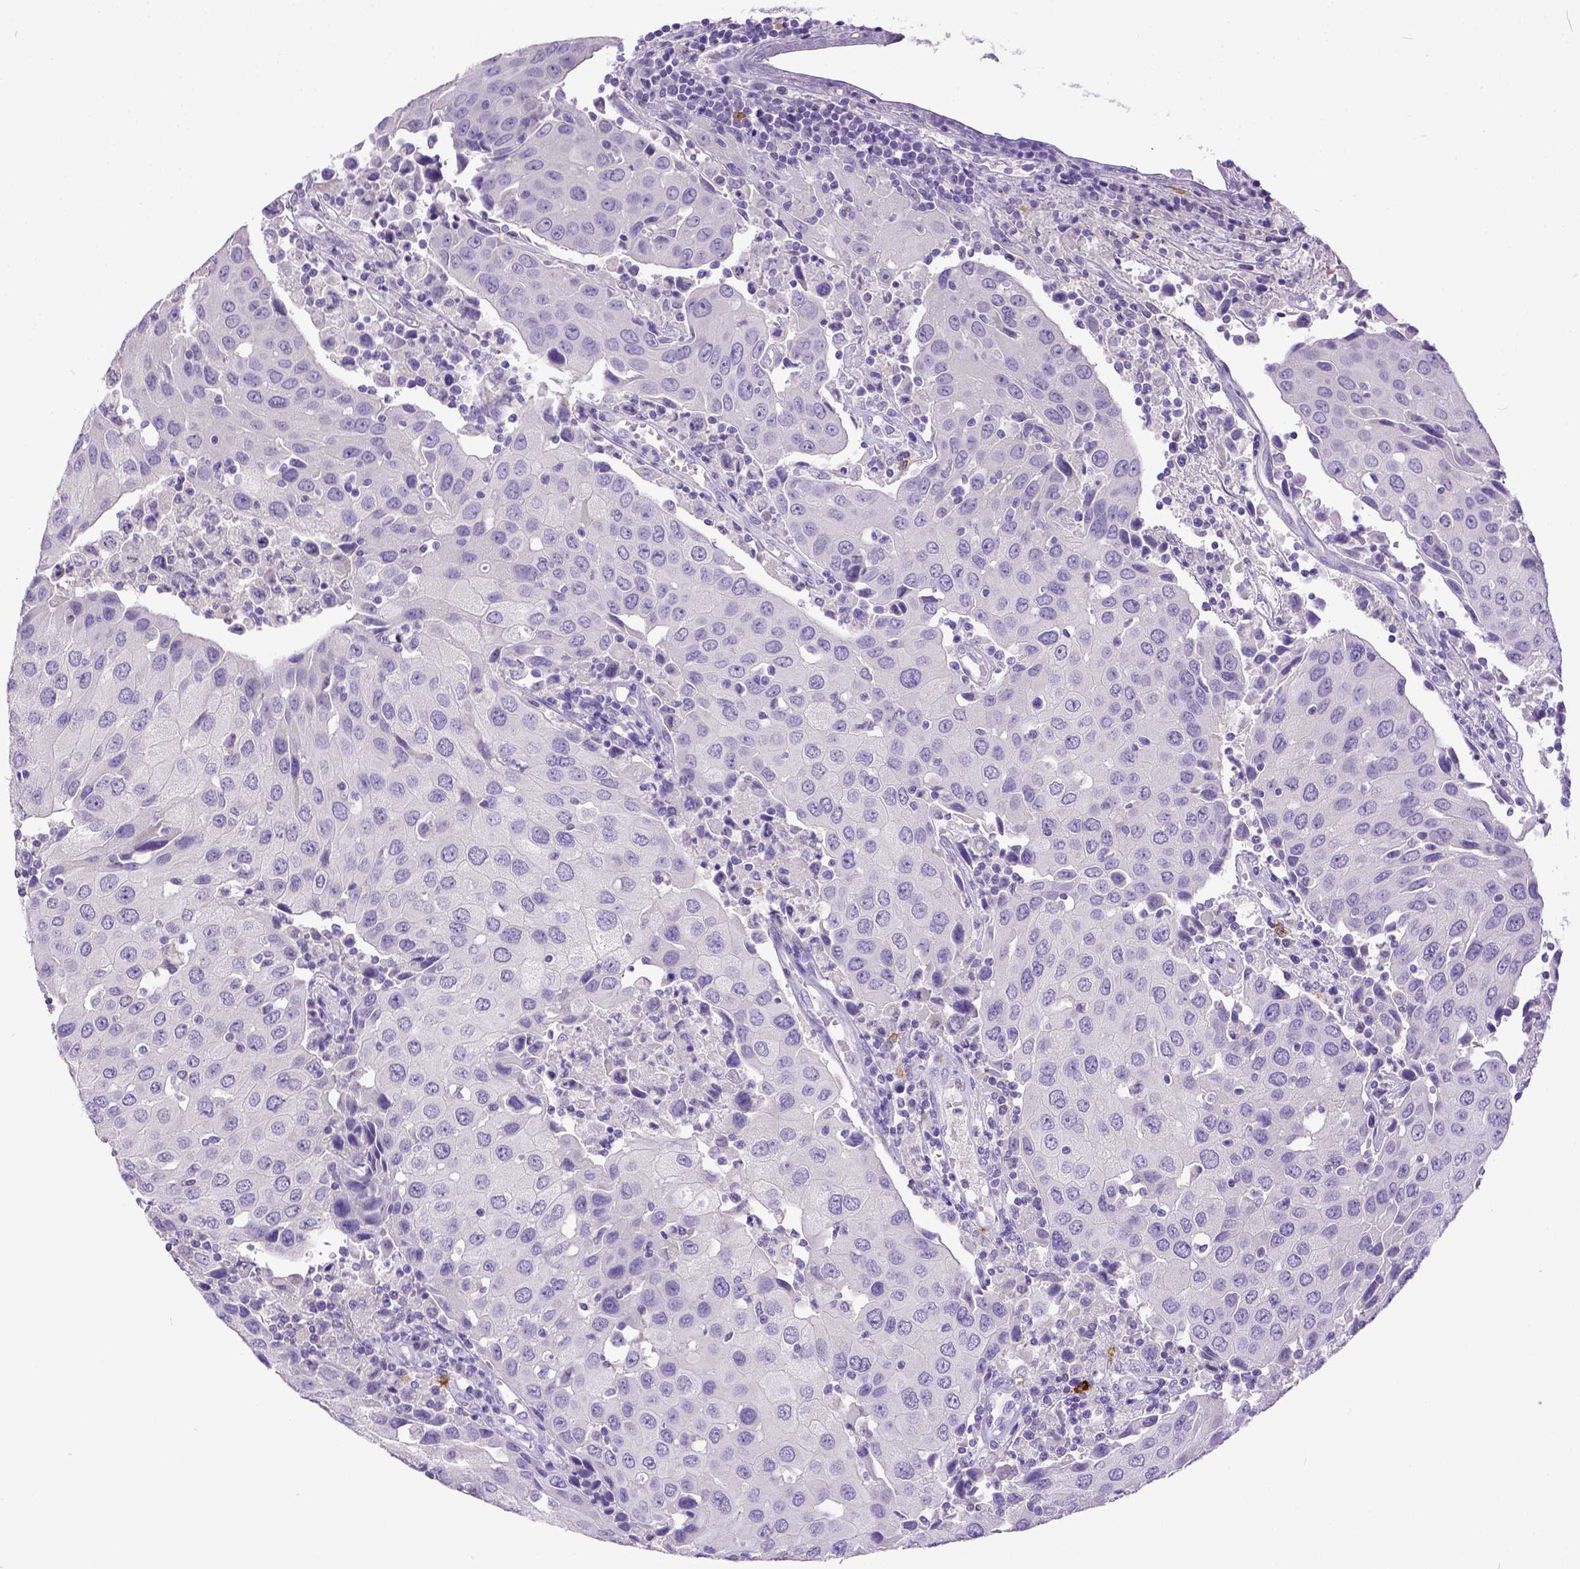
{"staining": {"intensity": "negative", "quantity": "none", "location": "none"}, "tissue": "urothelial cancer", "cell_type": "Tumor cells", "image_type": "cancer", "snomed": [{"axis": "morphology", "description": "Urothelial carcinoma, High grade"}, {"axis": "topography", "description": "Urinary bladder"}], "caption": "Tumor cells are negative for protein expression in human urothelial carcinoma (high-grade).", "gene": "KIT", "patient": {"sex": "female", "age": 85}}